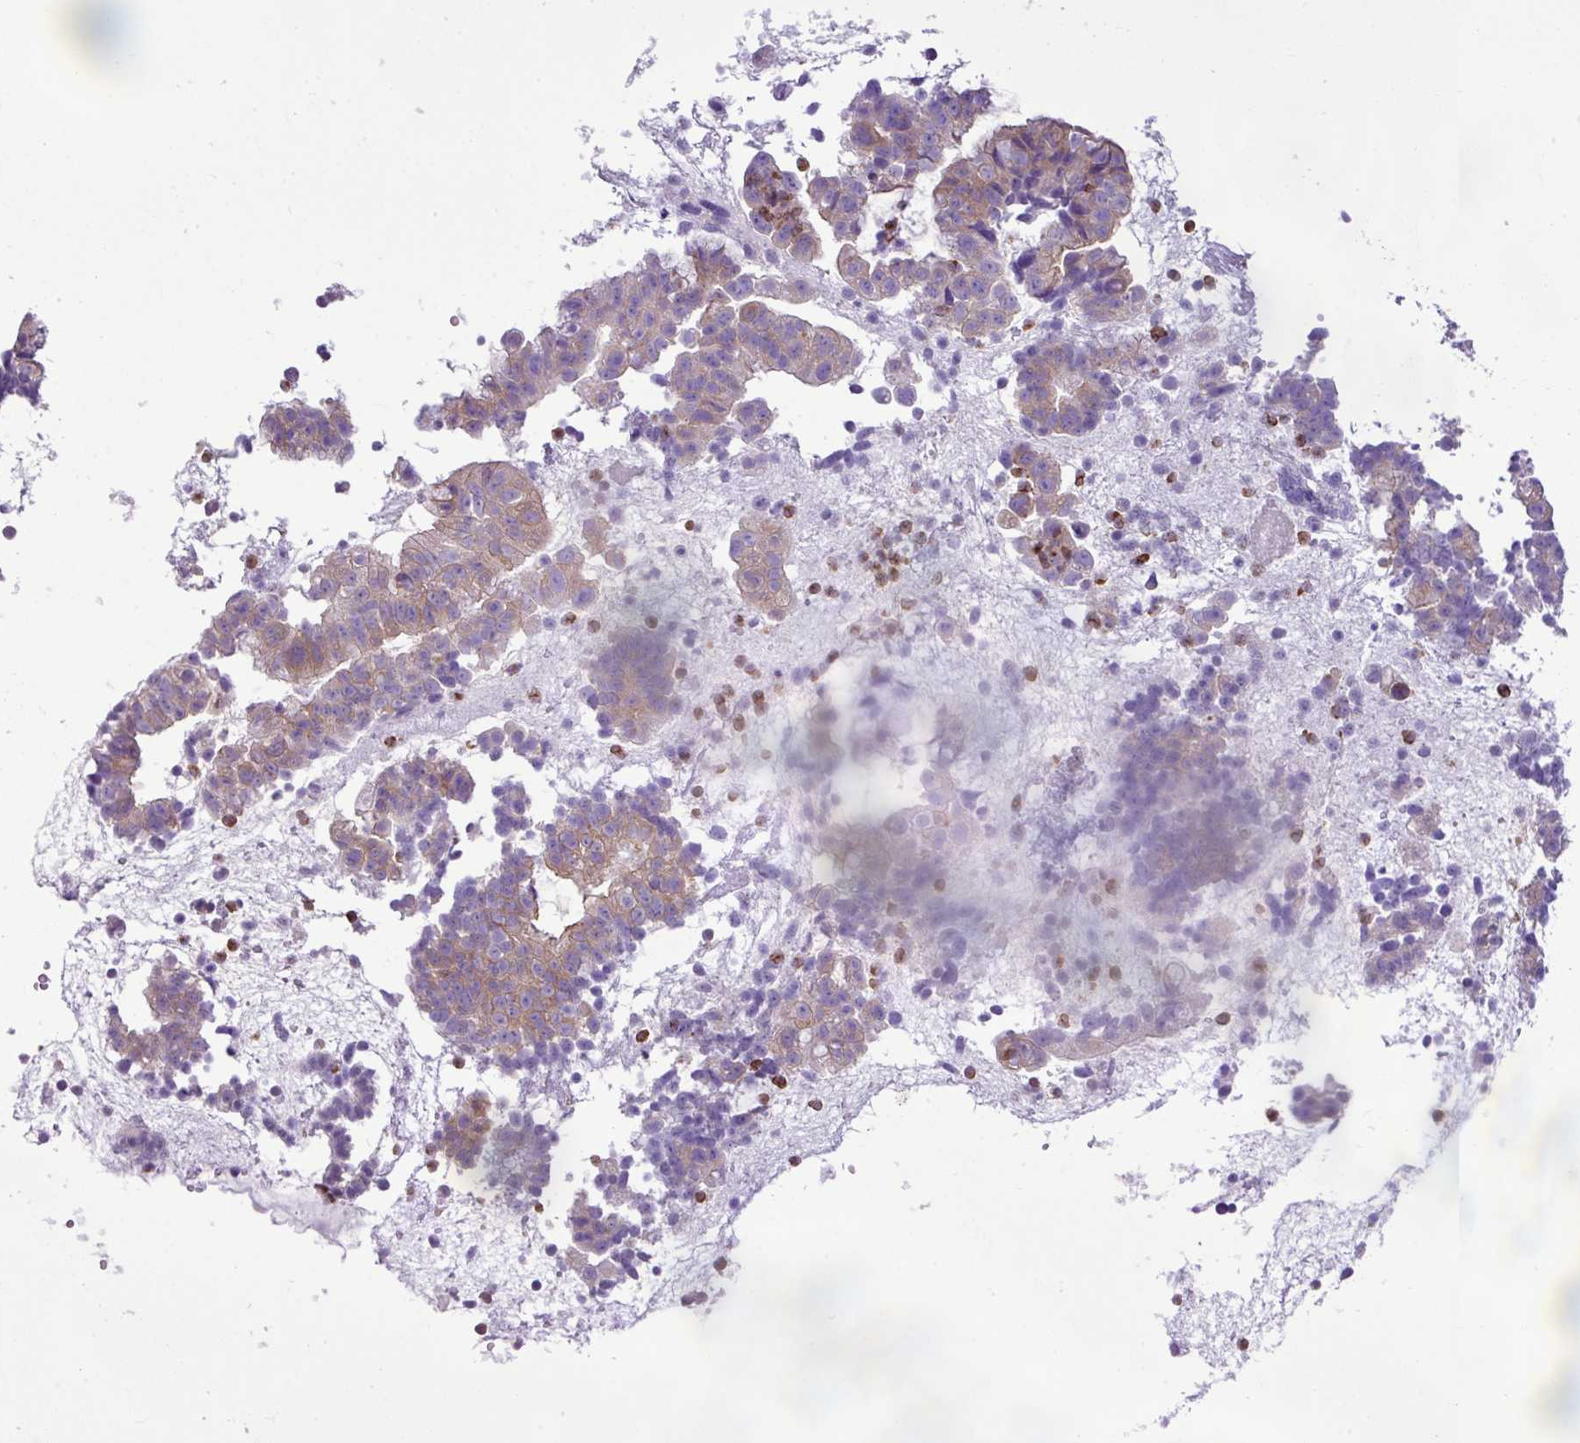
{"staining": {"intensity": "moderate", "quantity": "25%-75%", "location": "cytoplasmic/membranous"}, "tissue": "endometrial cancer", "cell_type": "Tumor cells", "image_type": "cancer", "snomed": [{"axis": "morphology", "description": "Adenocarcinoma, NOS"}, {"axis": "topography", "description": "Endometrium"}], "caption": "Protein staining demonstrates moderate cytoplasmic/membranous positivity in approximately 25%-75% of tumor cells in endometrial cancer (adenocarcinoma).", "gene": "ZSCAN5A", "patient": {"sex": "female", "age": 76}}